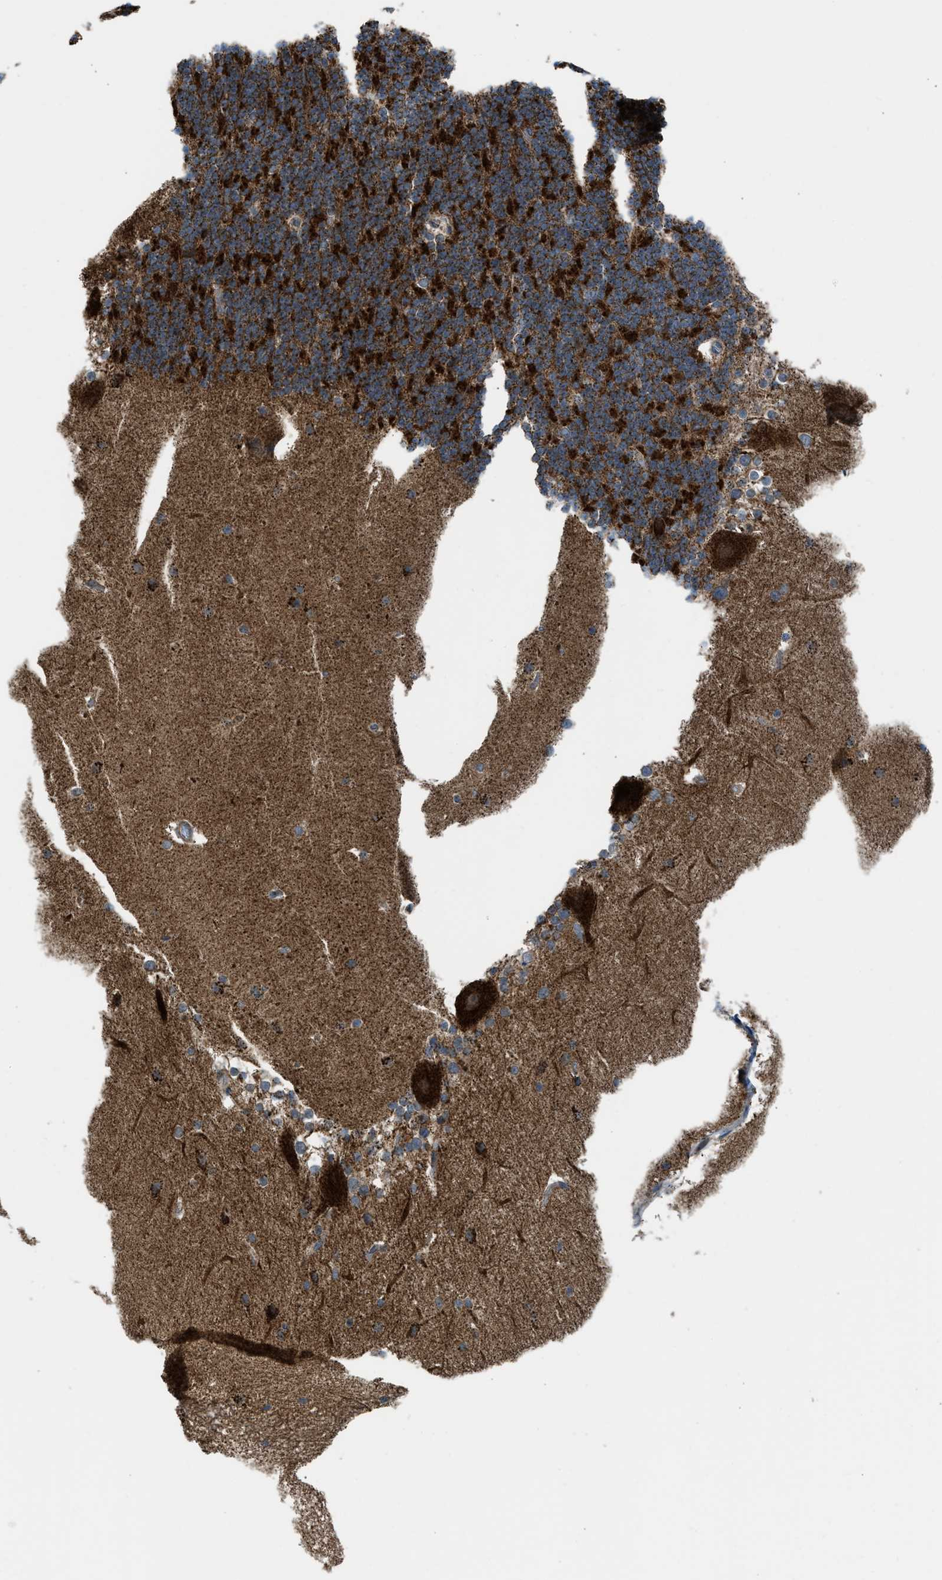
{"staining": {"intensity": "strong", "quantity": ">75%", "location": "cytoplasmic/membranous"}, "tissue": "cerebellum", "cell_type": "Cells in granular layer", "image_type": "normal", "snomed": [{"axis": "morphology", "description": "Normal tissue, NOS"}, {"axis": "topography", "description": "Cerebellum"}], "caption": "Protein analysis of benign cerebellum shows strong cytoplasmic/membranous expression in approximately >75% of cells in granular layer.", "gene": "SESN2", "patient": {"sex": "female", "age": 19}}